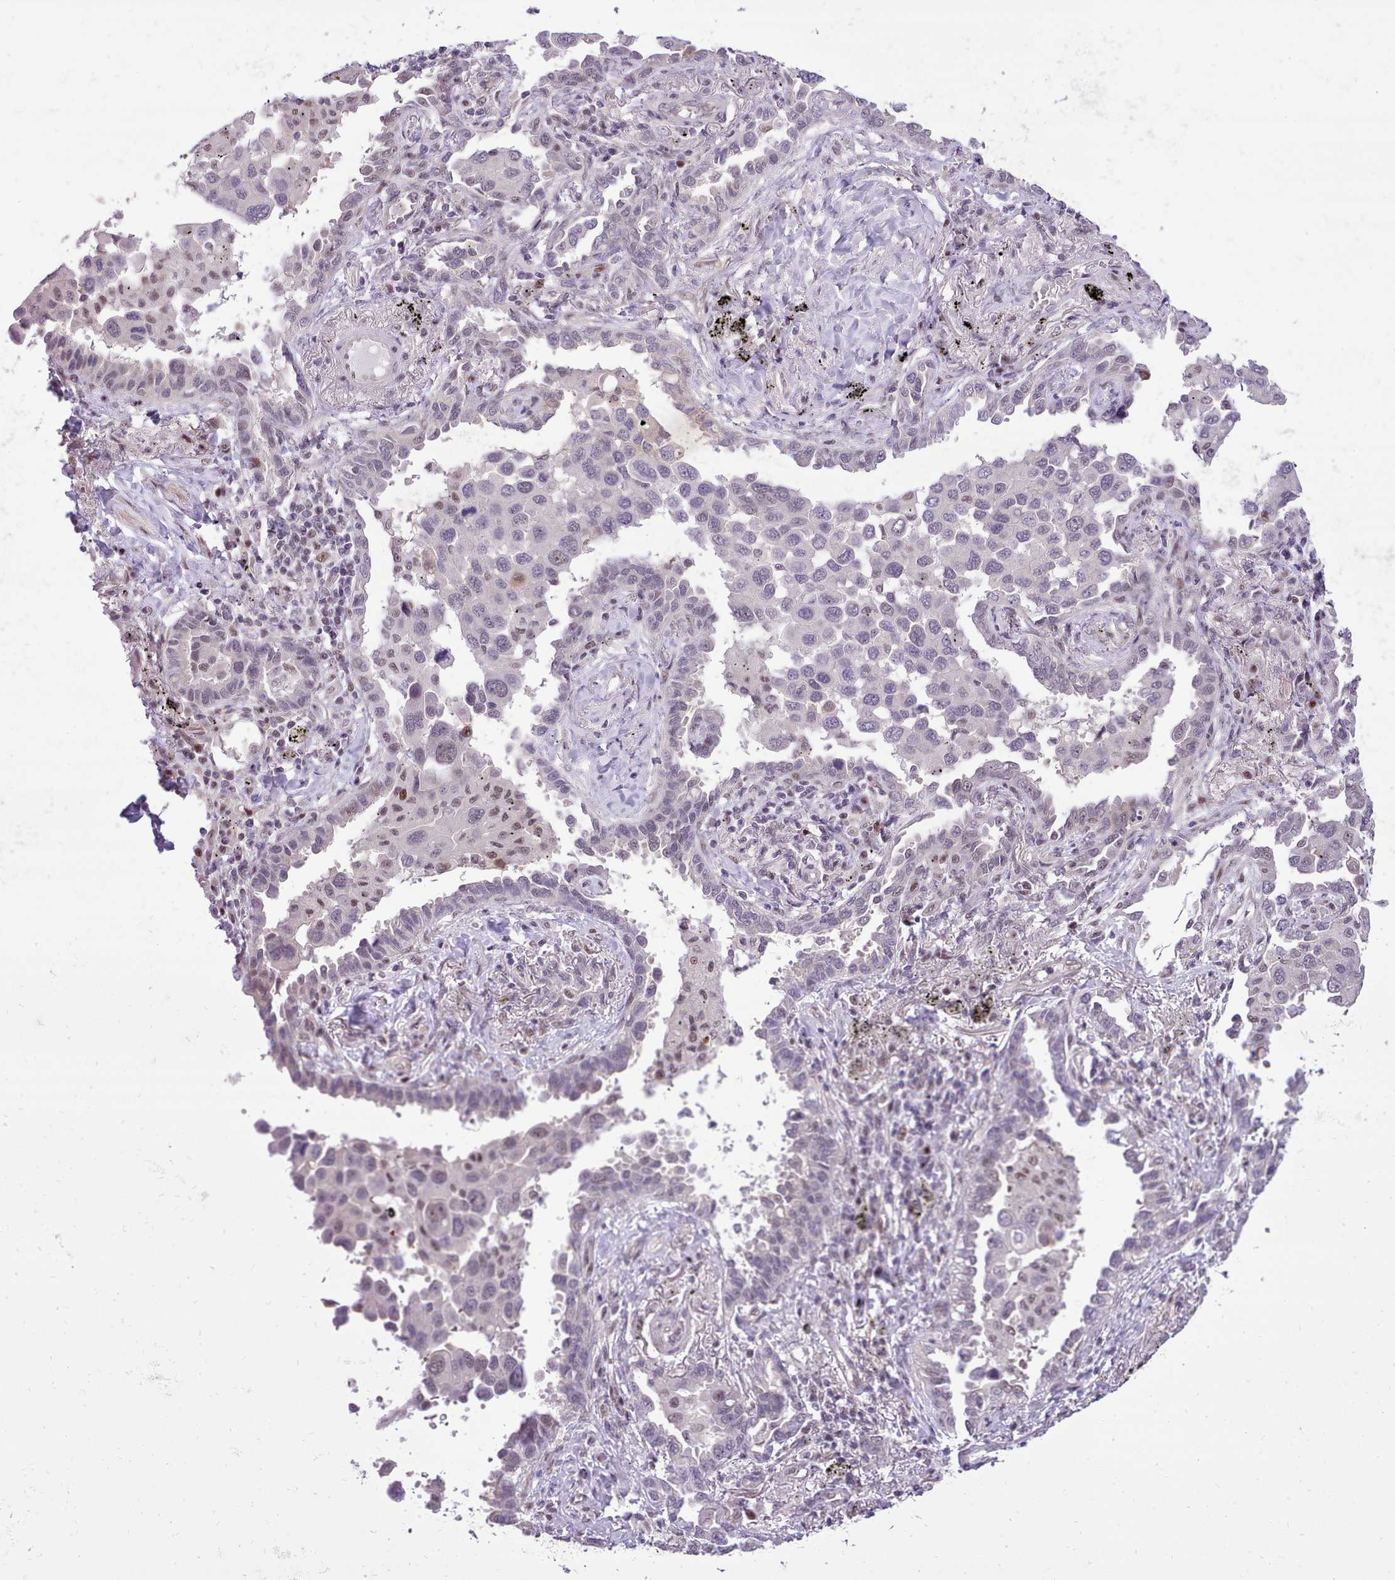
{"staining": {"intensity": "negative", "quantity": "none", "location": "none"}, "tissue": "lung cancer", "cell_type": "Tumor cells", "image_type": "cancer", "snomed": [{"axis": "morphology", "description": "Adenocarcinoma, NOS"}, {"axis": "topography", "description": "Lung"}], "caption": "Human adenocarcinoma (lung) stained for a protein using immunohistochemistry reveals no expression in tumor cells.", "gene": "HOXB7", "patient": {"sex": "male", "age": 67}}